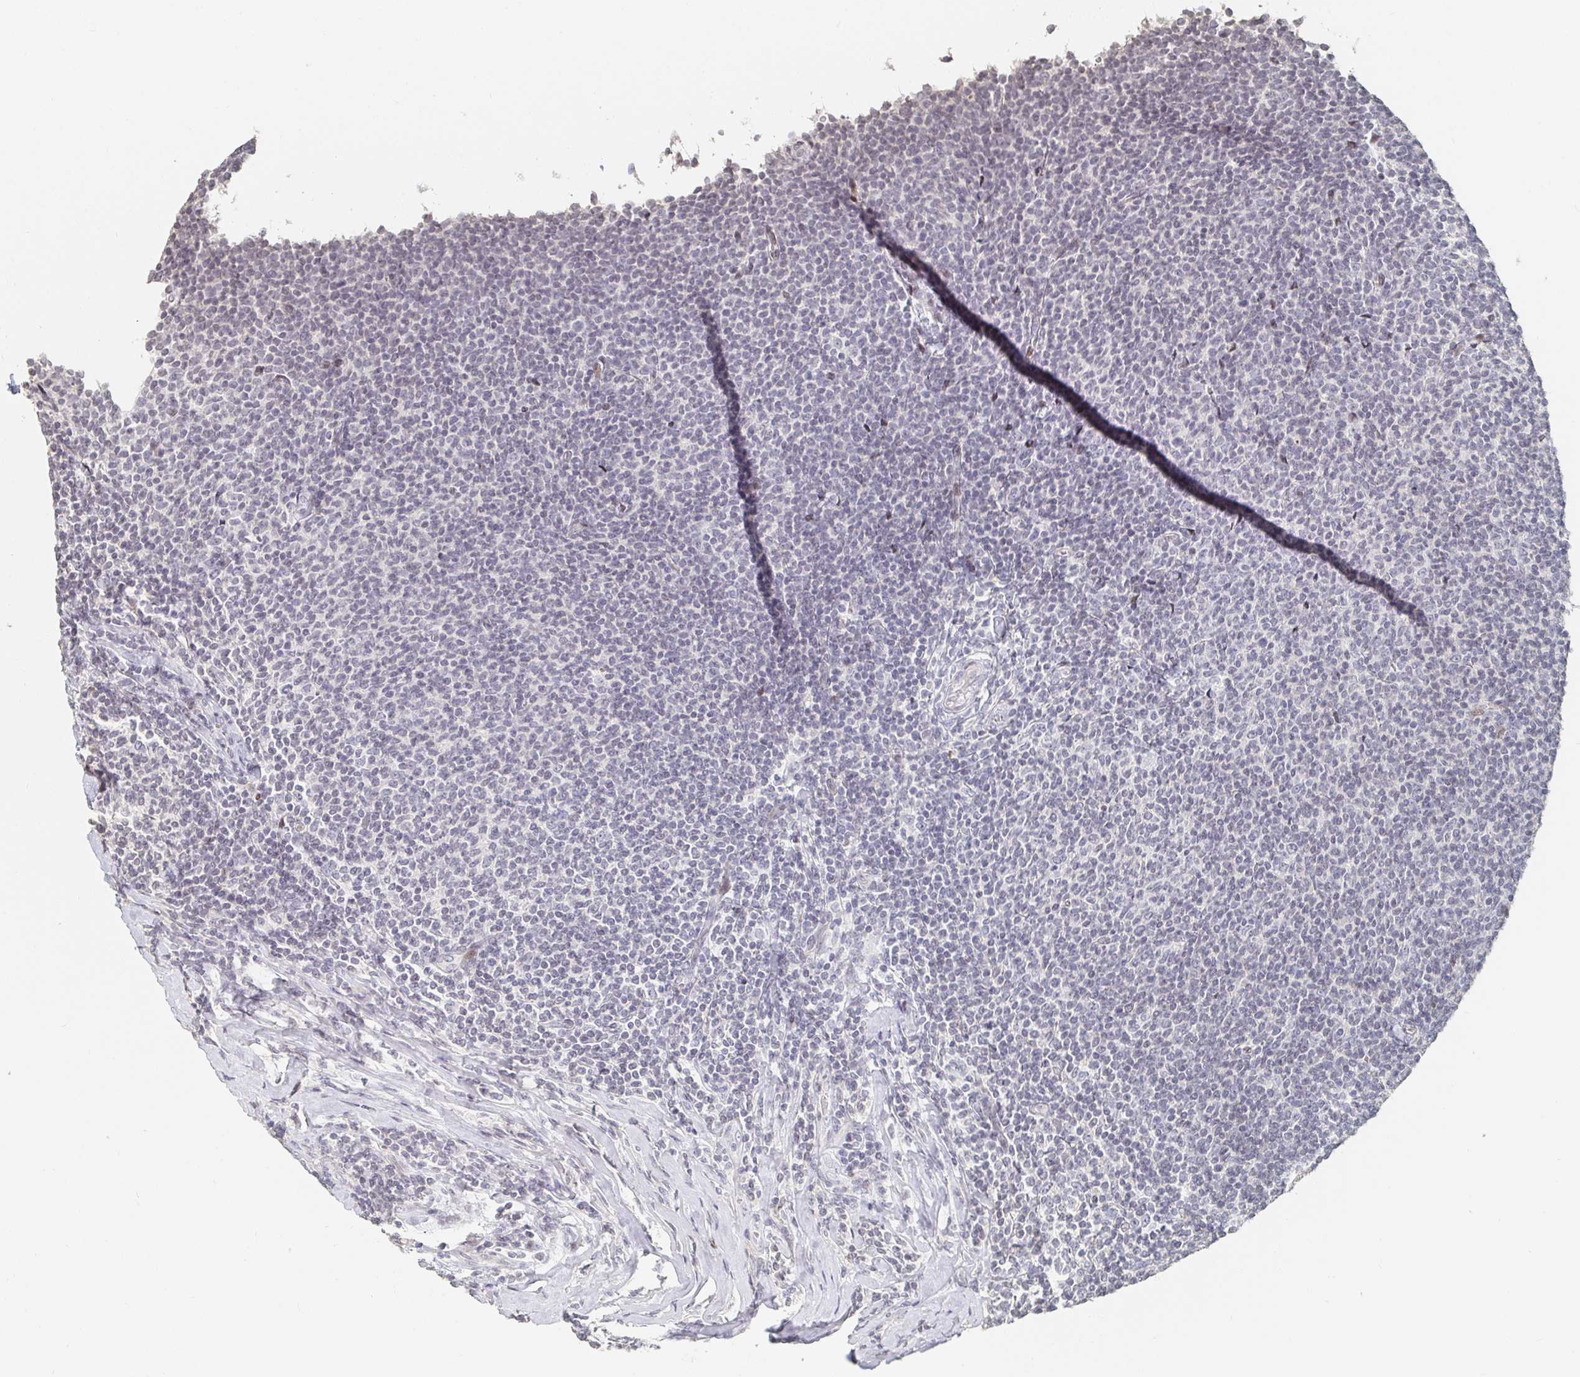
{"staining": {"intensity": "negative", "quantity": "none", "location": "none"}, "tissue": "lymphoma", "cell_type": "Tumor cells", "image_type": "cancer", "snomed": [{"axis": "morphology", "description": "Malignant lymphoma, non-Hodgkin's type, Low grade"}, {"axis": "topography", "description": "Lymph node"}], "caption": "Tumor cells show no significant protein expression in low-grade malignant lymphoma, non-Hodgkin's type.", "gene": "NME9", "patient": {"sex": "male", "age": 52}}